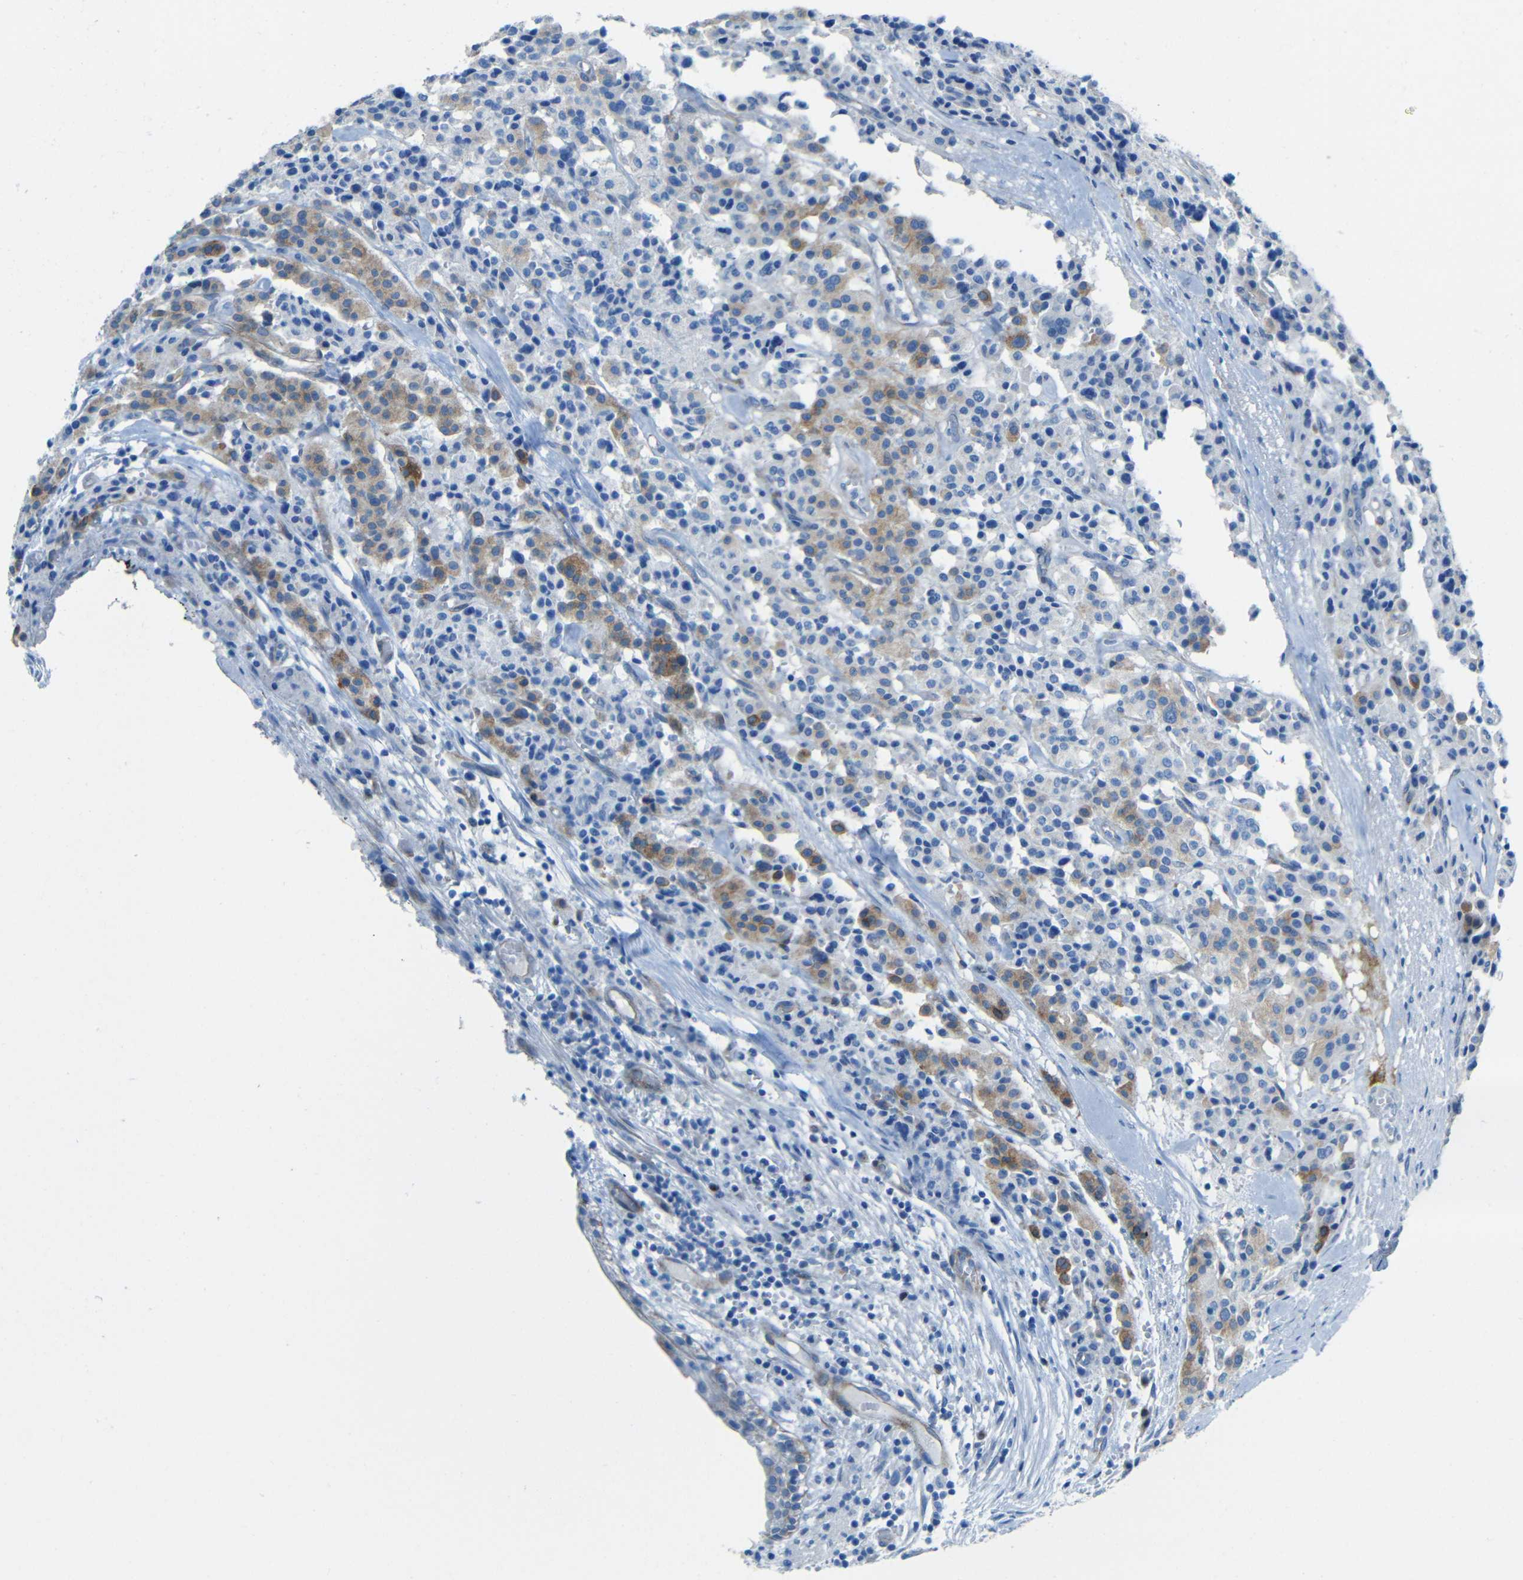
{"staining": {"intensity": "moderate", "quantity": "25%-75%", "location": "cytoplasmic/membranous"}, "tissue": "carcinoid", "cell_type": "Tumor cells", "image_type": "cancer", "snomed": [{"axis": "morphology", "description": "Carcinoid, malignant, NOS"}, {"axis": "topography", "description": "Lung"}], "caption": "Malignant carcinoid tissue shows moderate cytoplasmic/membranous expression in about 25%-75% of tumor cells, visualized by immunohistochemistry.", "gene": "TUBB4B", "patient": {"sex": "male", "age": 30}}